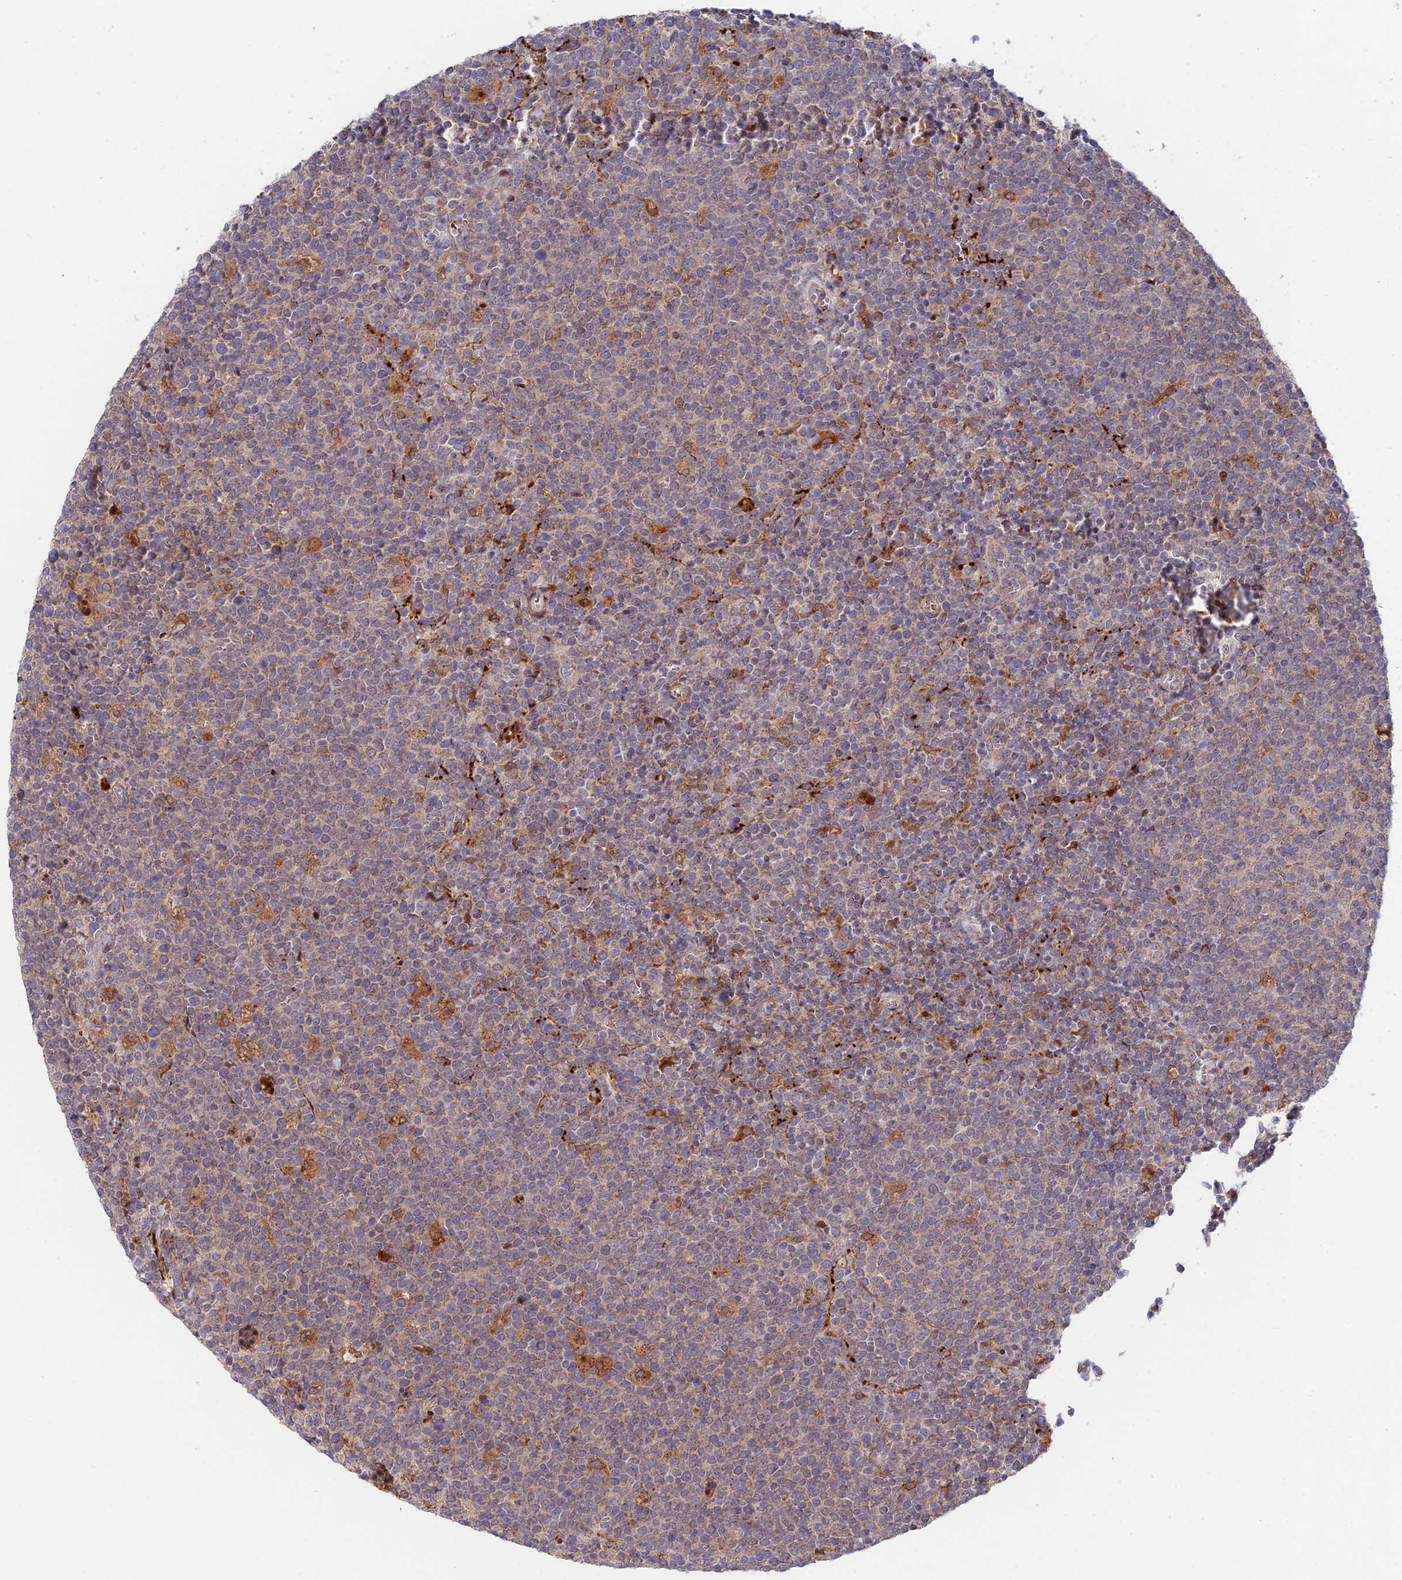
{"staining": {"intensity": "weak", "quantity": "25%-75%", "location": "cytoplasmic/membranous"}, "tissue": "lymphoma", "cell_type": "Tumor cells", "image_type": "cancer", "snomed": [{"axis": "morphology", "description": "Malignant lymphoma, non-Hodgkin's type, High grade"}, {"axis": "topography", "description": "Lymph node"}], "caption": "The immunohistochemical stain shows weak cytoplasmic/membranous positivity in tumor cells of lymphoma tissue. The staining was performed using DAB (3,3'-diaminobenzidine), with brown indicating positive protein expression. Nuclei are stained blue with hematoxylin.", "gene": "FUOM", "patient": {"sex": "male", "age": 61}}